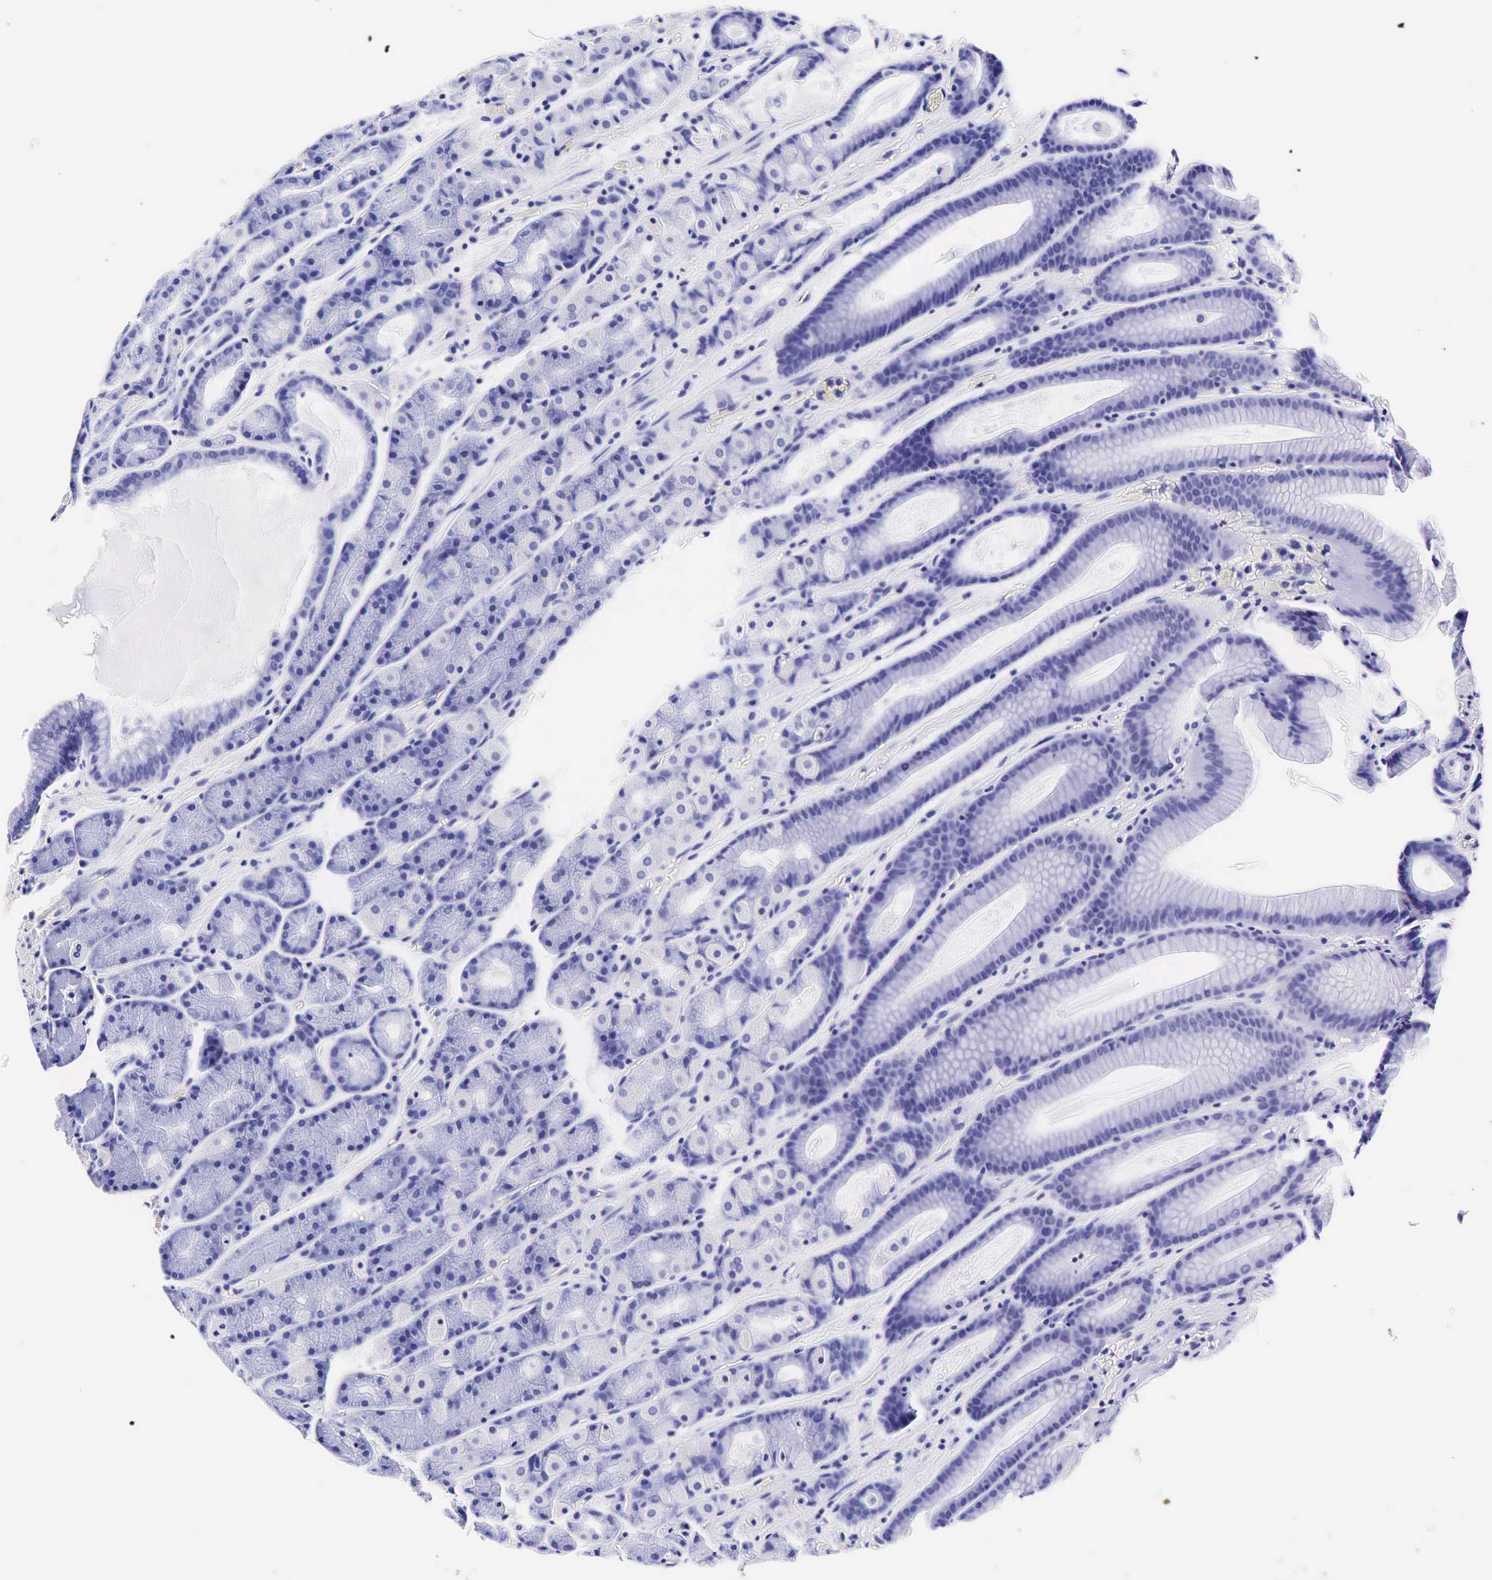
{"staining": {"intensity": "negative", "quantity": "none", "location": "none"}, "tissue": "stomach", "cell_type": "Glandular cells", "image_type": "normal", "snomed": [{"axis": "morphology", "description": "Normal tissue, NOS"}, {"axis": "topography", "description": "Stomach, upper"}], "caption": "A photomicrograph of stomach stained for a protein exhibits no brown staining in glandular cells. Brightfield microscopy of immunohistochemistry (IHC) stained with DAB (3,3'-diaminobenzidine) (brown) and hematoxylin (blue), captured at high magnification.", "gene": "GCG", "patient": {"sex": "male", "age": 72}}